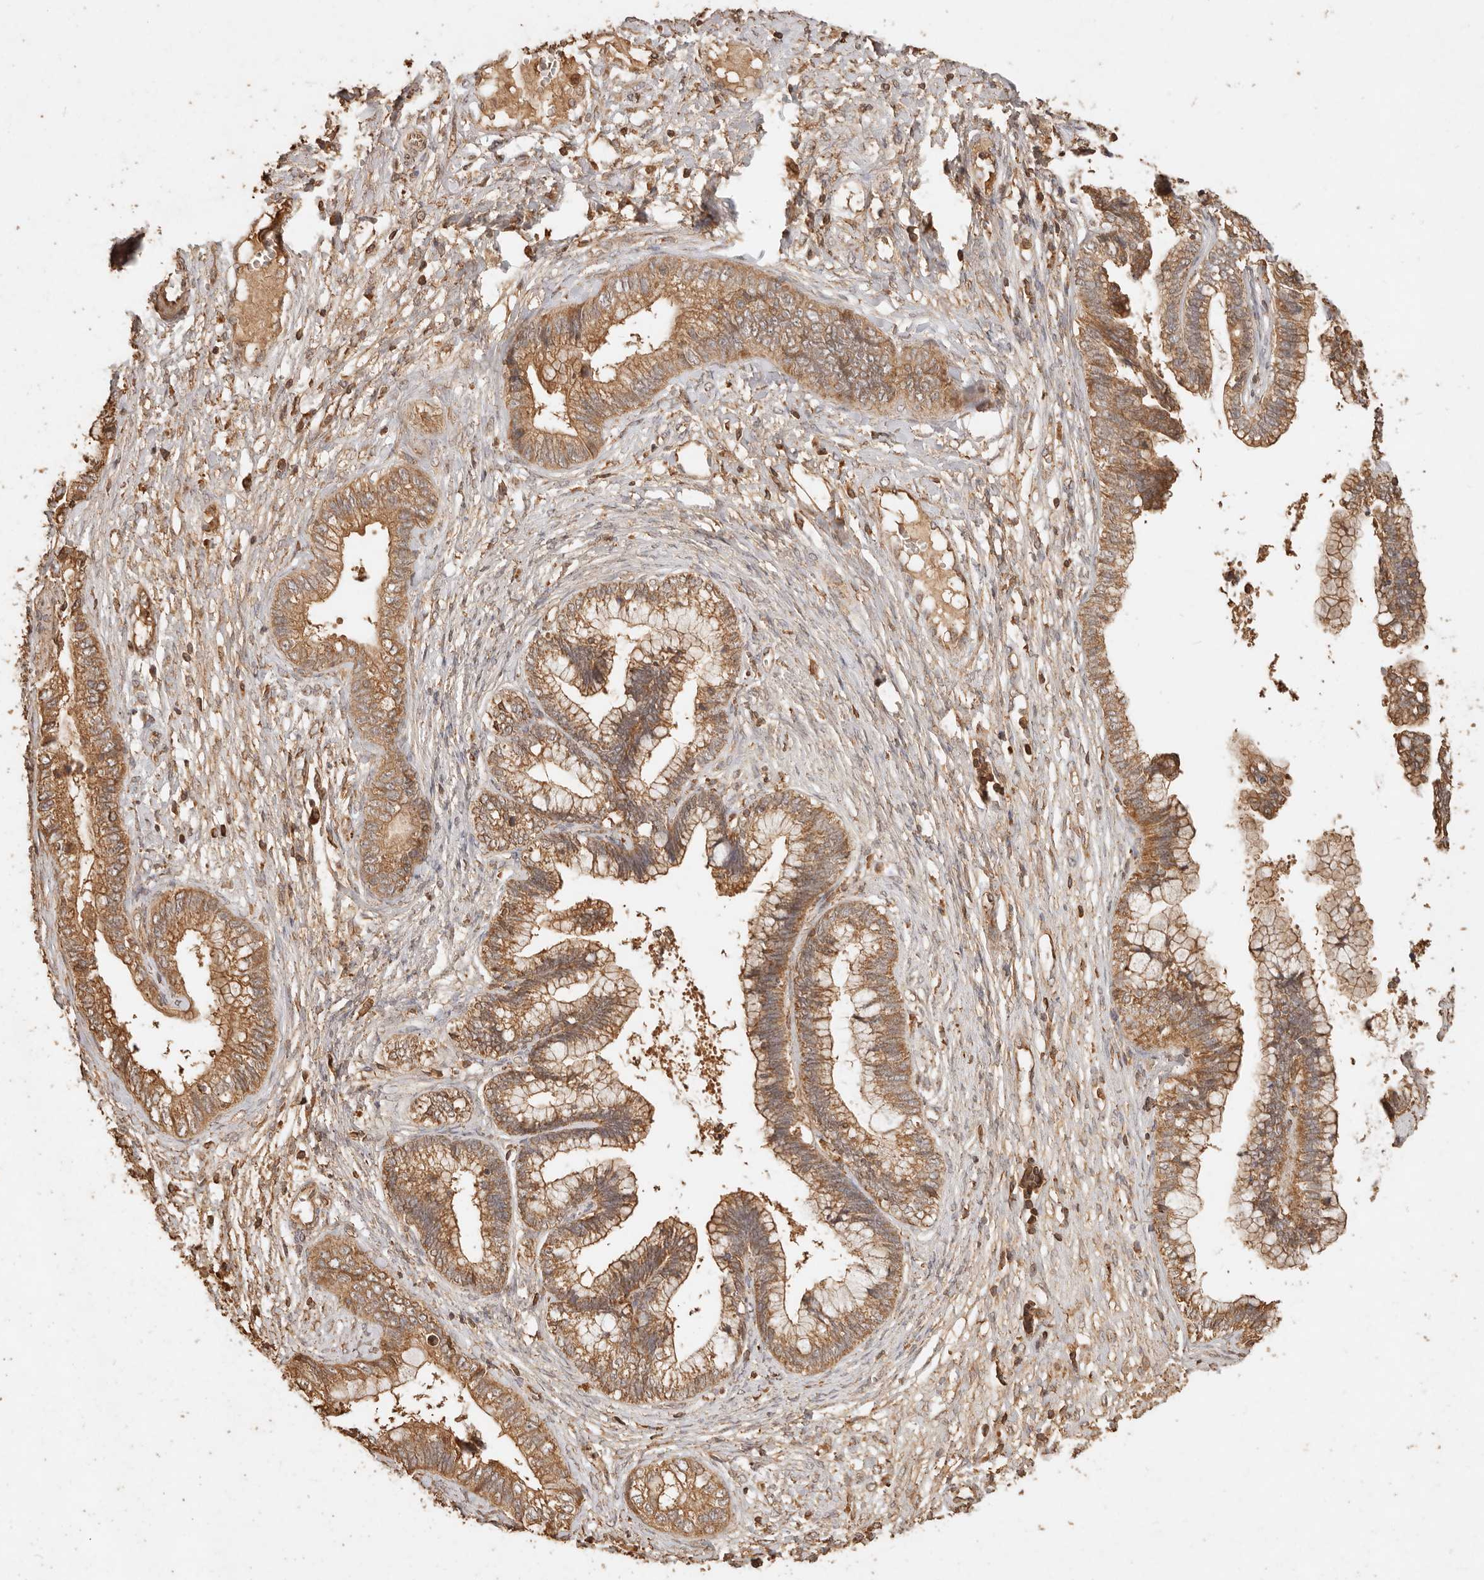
{"staining": {"intensity": "moderate", "quantity": ">75%", "location": "cytoplasmic/membranous"}, "tissue": "cervical cancer", "cell_type": "Tumor cells", "image_type": "cancer", "snomed": [{"axis": "morphology", "description": "Adenocarcinoma, NOS"}, {"axis": "topography", "description": "Cervix"}], "caption": "Immunohistochemical staining of cervical cancer (adenocarcinoma) exhibits medium levels of moderate cytoplasmic/membranous positivity in approximately >75% of tumor cells.", "gene": "FAM180B", "patient": {"sex": "female", "age": 44}}